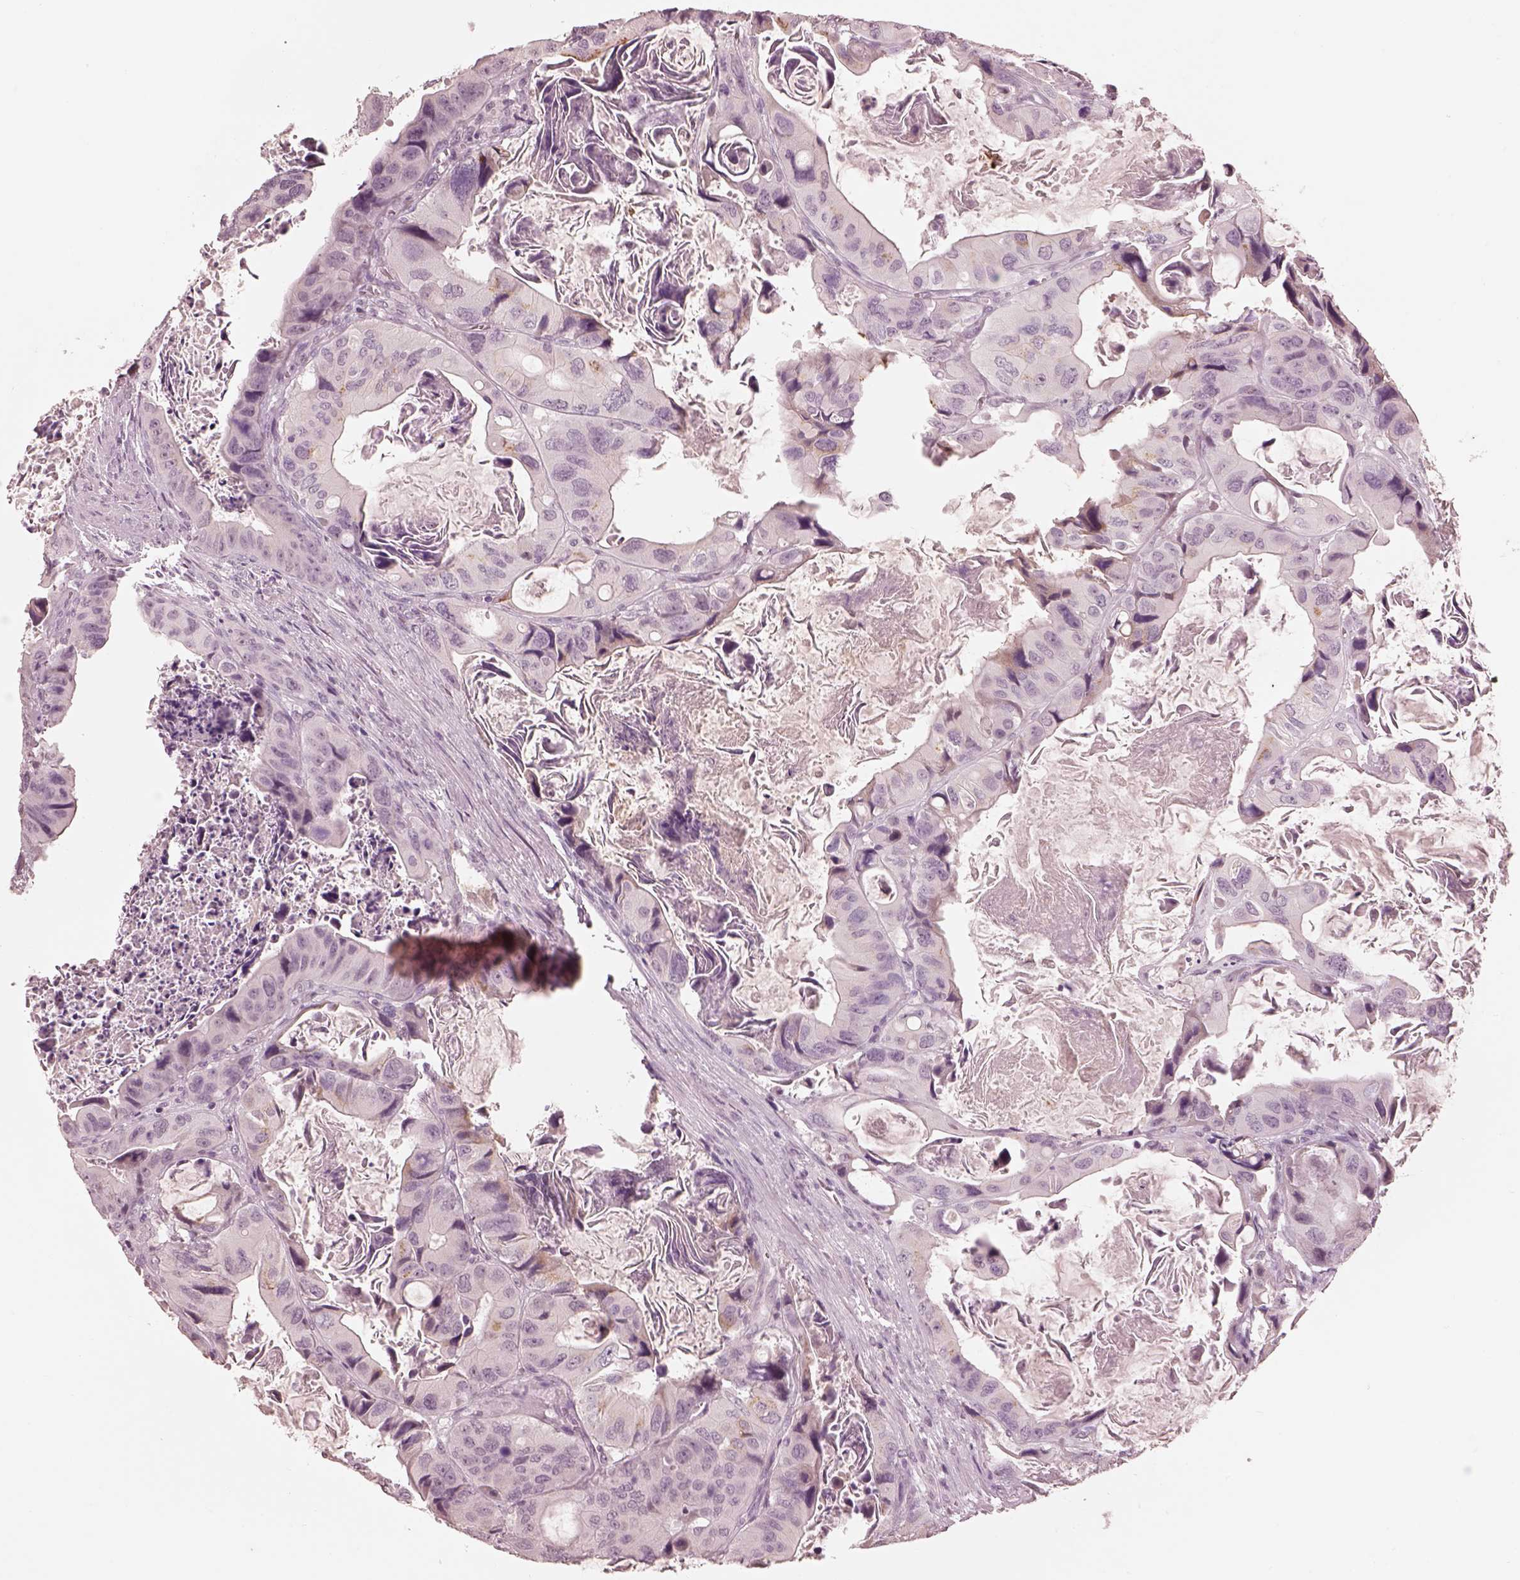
{"staining": {"intensity": "weak", "quantity": "<25%", "location": "cytoplasmic/membranous"}, "tissue": "colorectal cancer", "cell_type": "Tumor cells", "image_type": "cancer", "snomed": [{"axis": "morphology", "description": "Adenocarcinoma, NOS"}, {"axis": "topography", "description": "Rectum"}], "caption": "Protein analysis of adenocarcinoma (colorectal) reveals no significant positivity in tumor cells. (Stains: DAB immunohistochemistry with hematoxylin counter stain, Microscopy: brightfield microscopy at high magnification).", "gene": "KCNA2", "patient": {"sex": "male", "age": 64}}